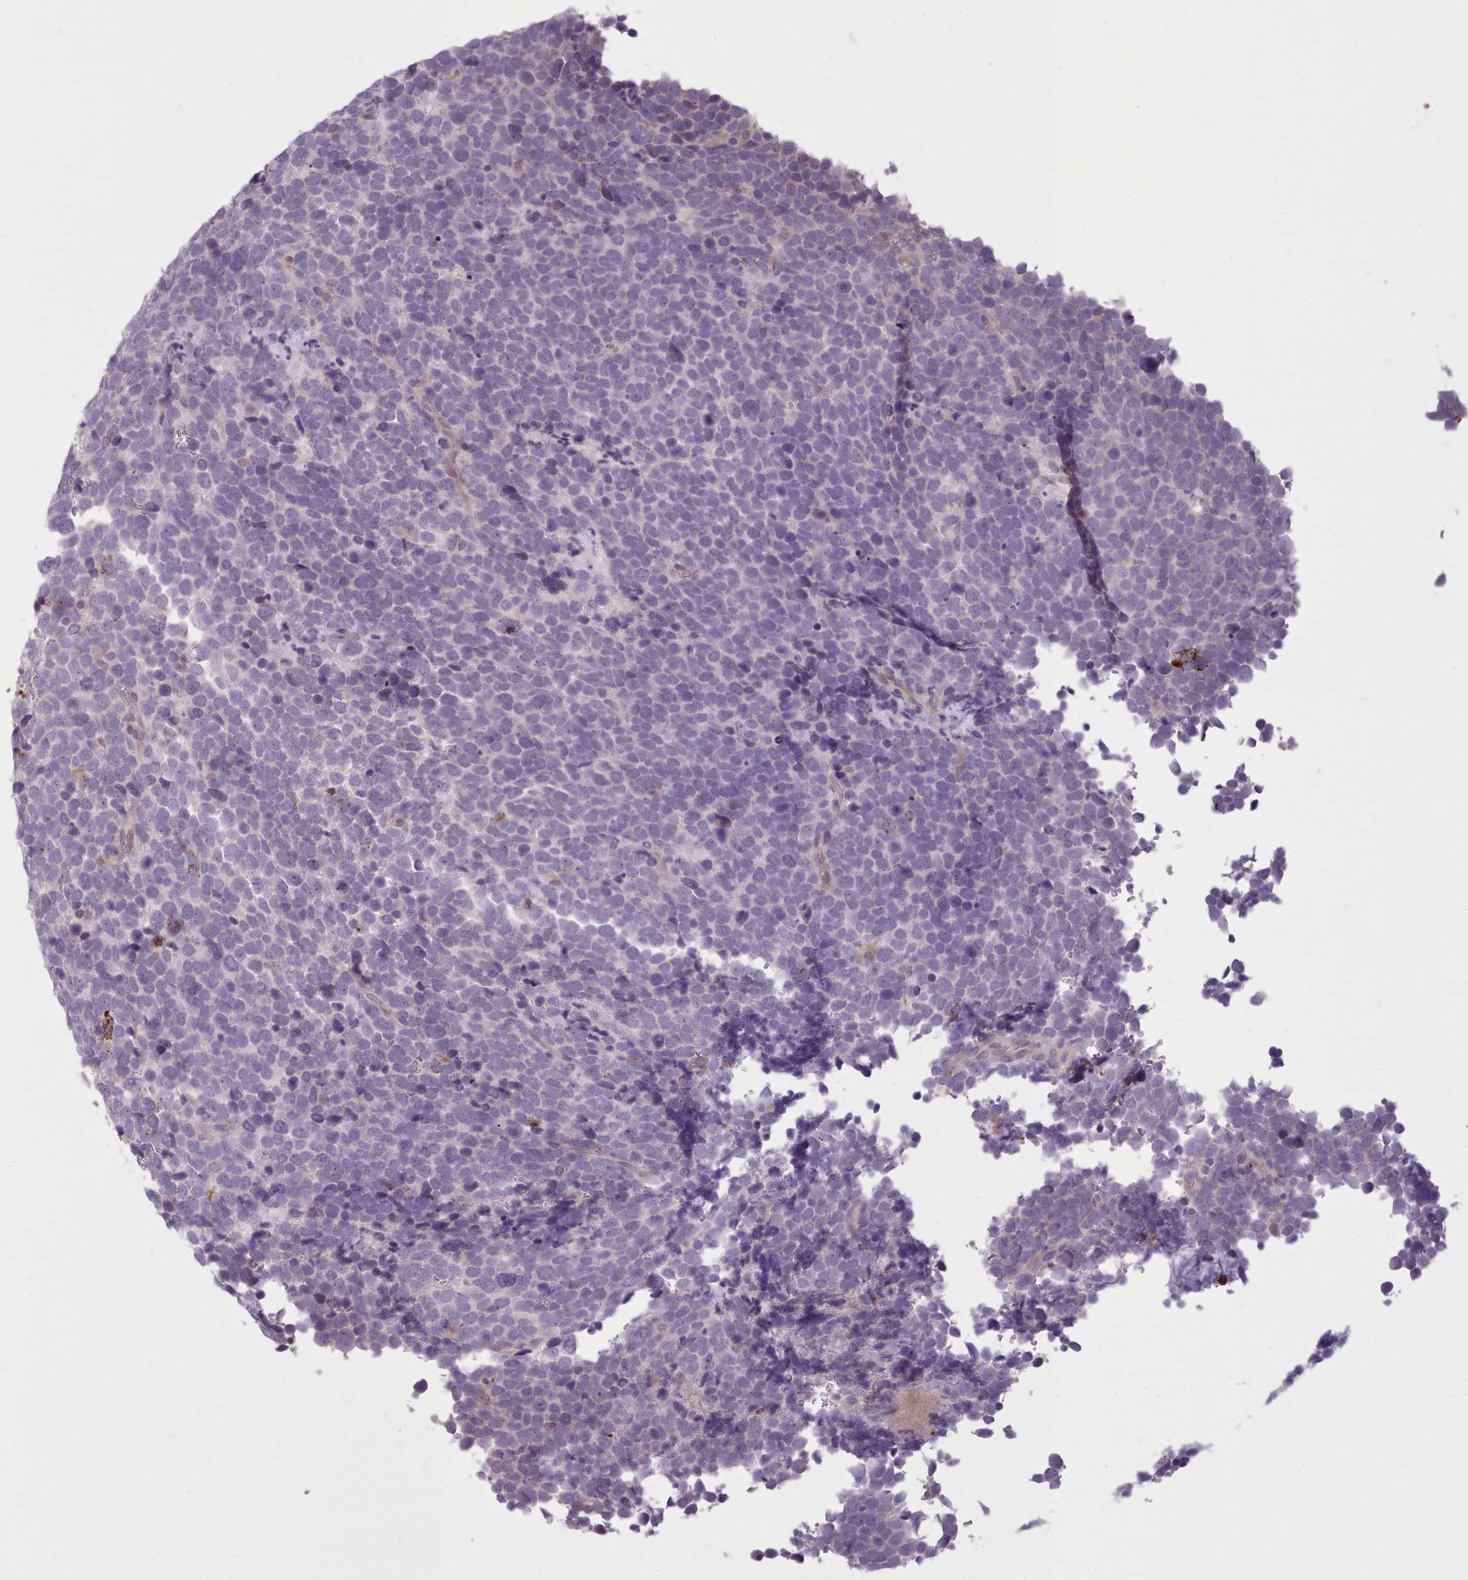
{"staining": {"intensity": "negative", "quantity": "none", "location": "none"}, "tissue": "urothelial cancer", "cell_type": "Tumor cells", "image_type": "cancer", "snomed": [{"axis": "morphology", "description": "Urothelial carcinoma, High grade"}, {"axis": "topography", "description": "Urinary bladder"}], "caption": "A photomicrograph of urothelial carcinoma (high-grade) stained for a protein reveals no brown staining in tumor cells.", "gene": "NMRK1", "patient": {"sex": "female", "age": 82}}